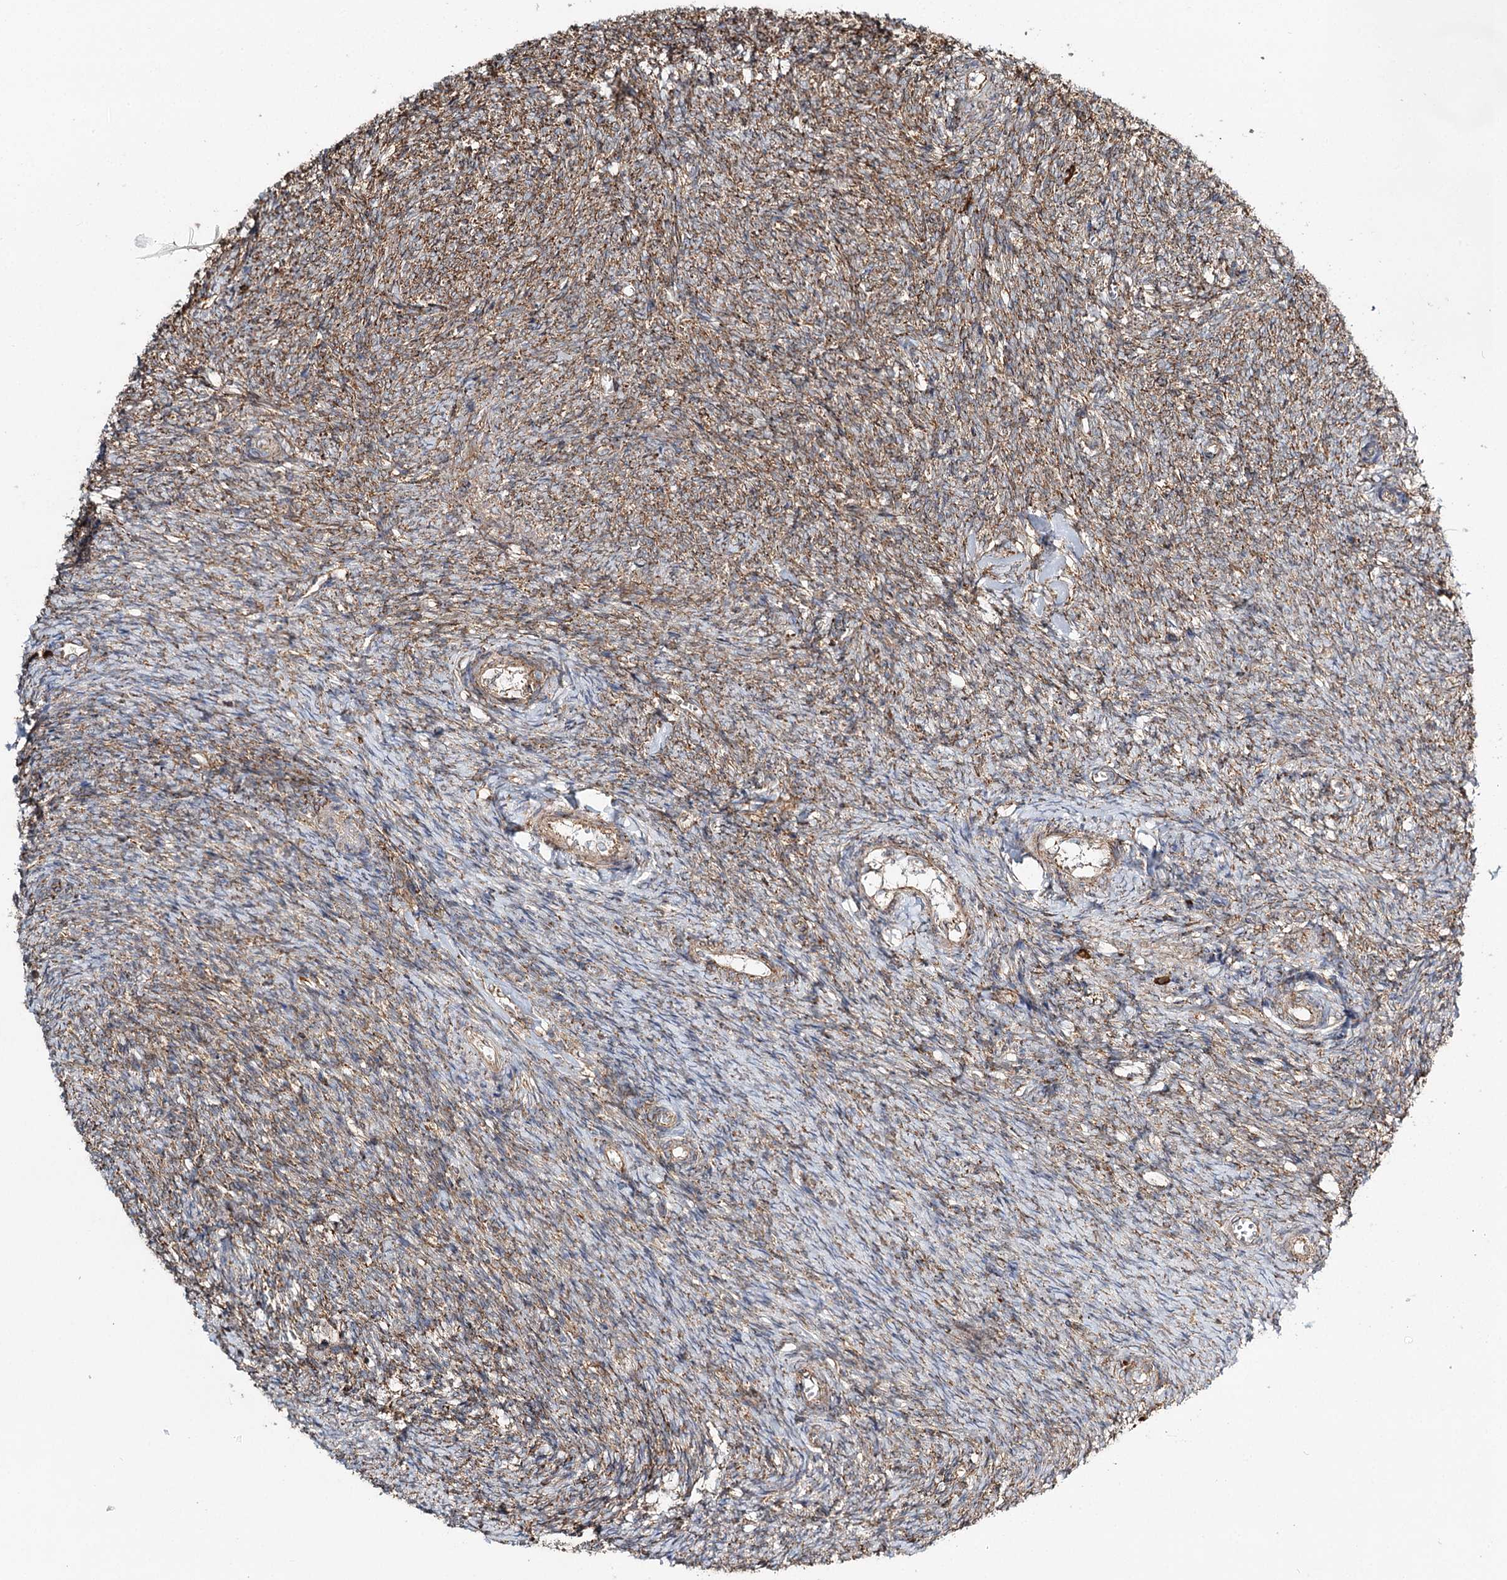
{"staining": {"intensity": "moderate", "quantity": "25%-75%", "location": "cytoplasmic/membranous"}, "tissue": "ovary", "cell_type": "Ovarian stroma cells", "image_type": "normal", "snomed": [{"axis": "morphology", "description": "Normal tissue, NOS"}, {"axis": "topography", "description": "Ovary"}], "caption": "A high-resolution micrograph shows immunohistochemistry (IHC) staining of benign ovary, which reveals moderate cytoplasmic/membranous staining in about 25%-75% of ovarian stroma cells.", "gene": "TAS1R1", "patient": {"sex": "female", "age": 44}}